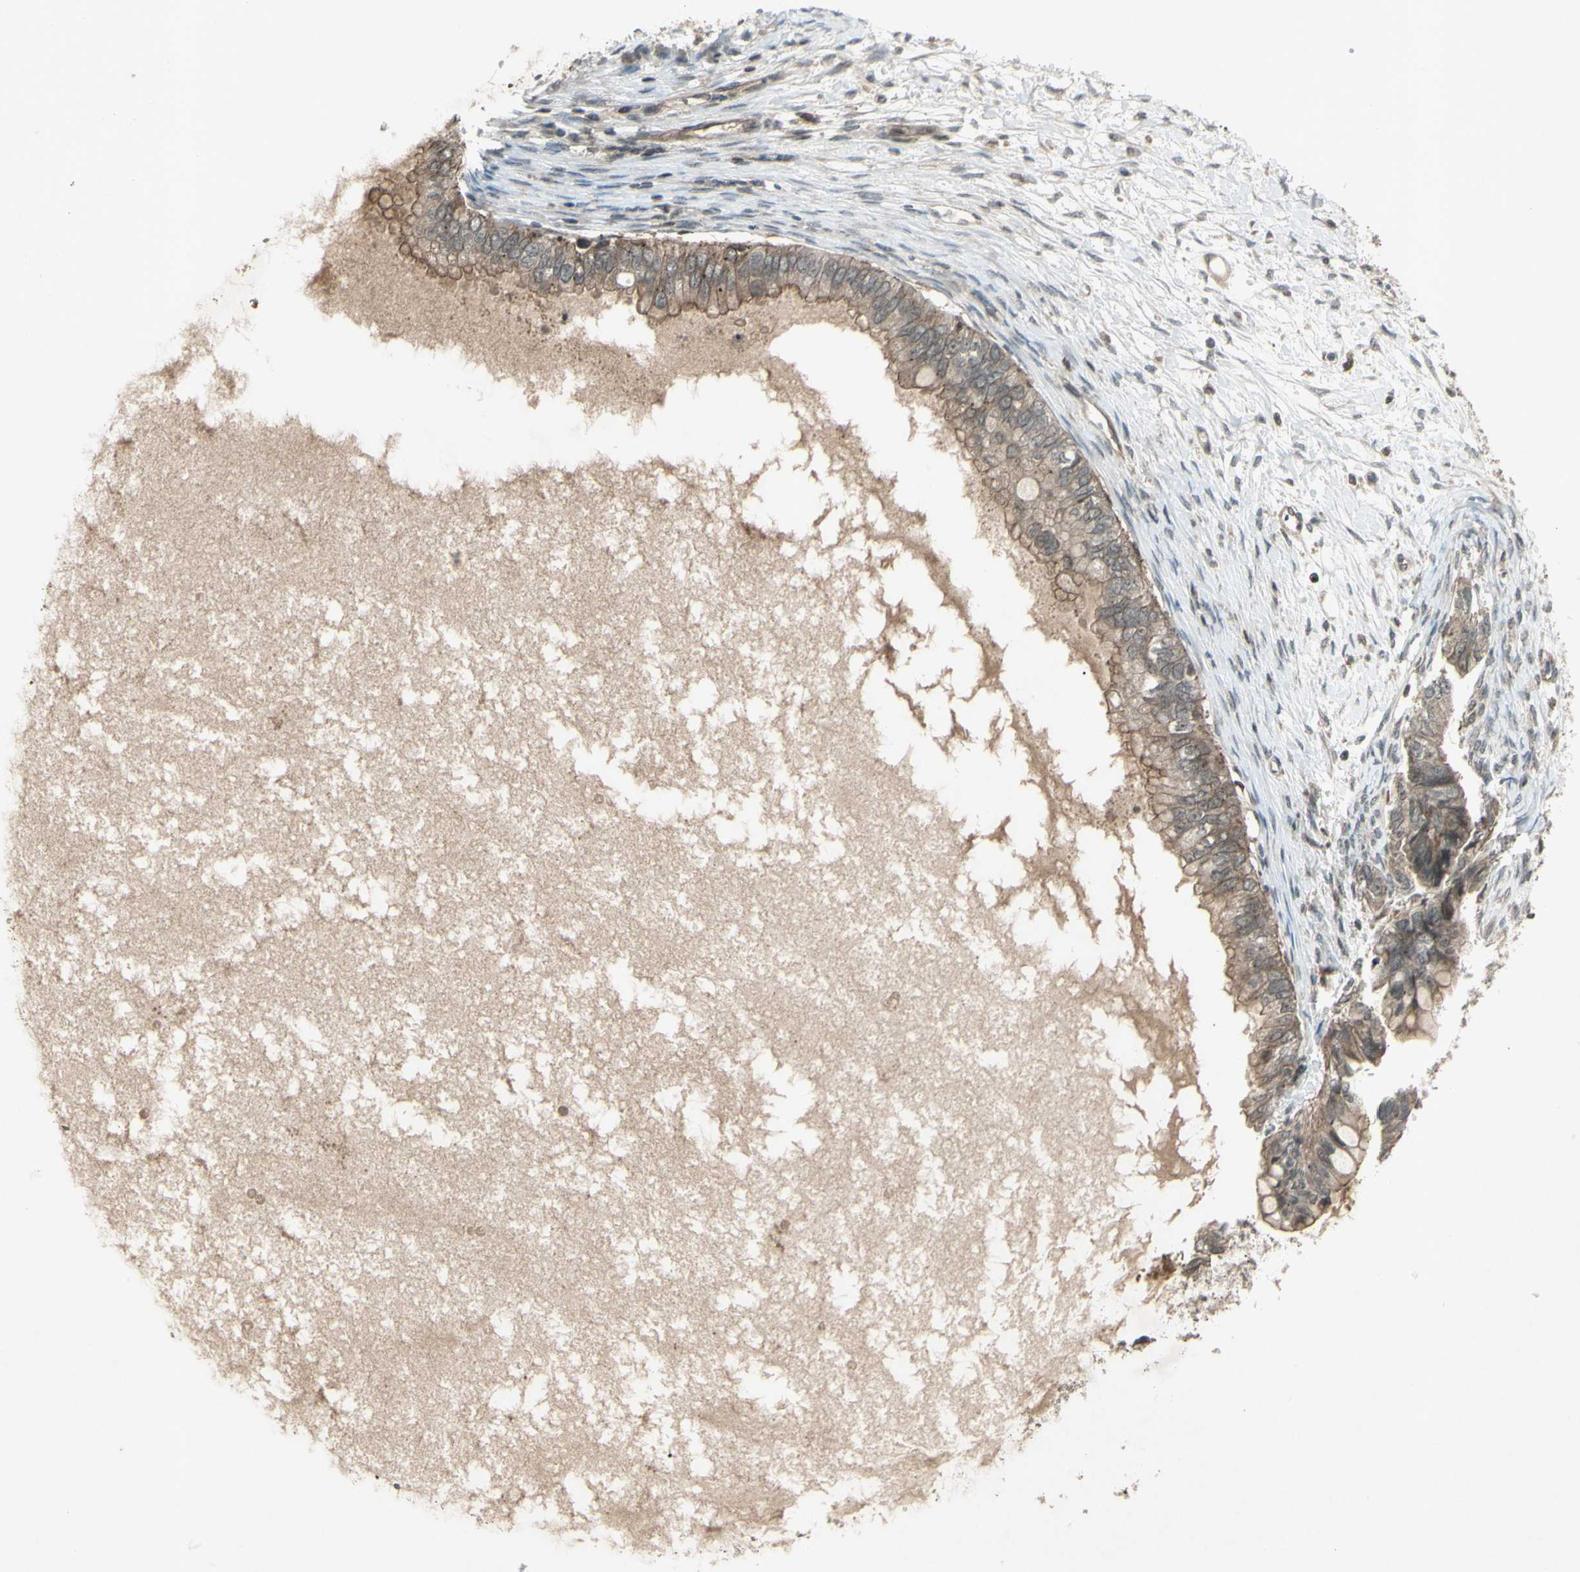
{"staining": {"intensity": "moderate", "quantity": ">75%", "location": "cytoplasmic/membranous"}, "tissue": "ovarian cancer", "cell_type": "Tumor cells", "image_type": "cancer", "snomed": [{"axis": "morphology", "description": "Cystadenocarcinoma, mucinous, NOS"}, {"axis": "topography", "description": "Ovary"}], "caption": "Immunohistochemical staining of human mucinous cystadenocarcinoma (ovarian) displays moderate cytoplasmic/membranous protein expression in about >75% of tumor cells.", "gene": "BLNK", "patient": {"sex": "female", "age": 80}}